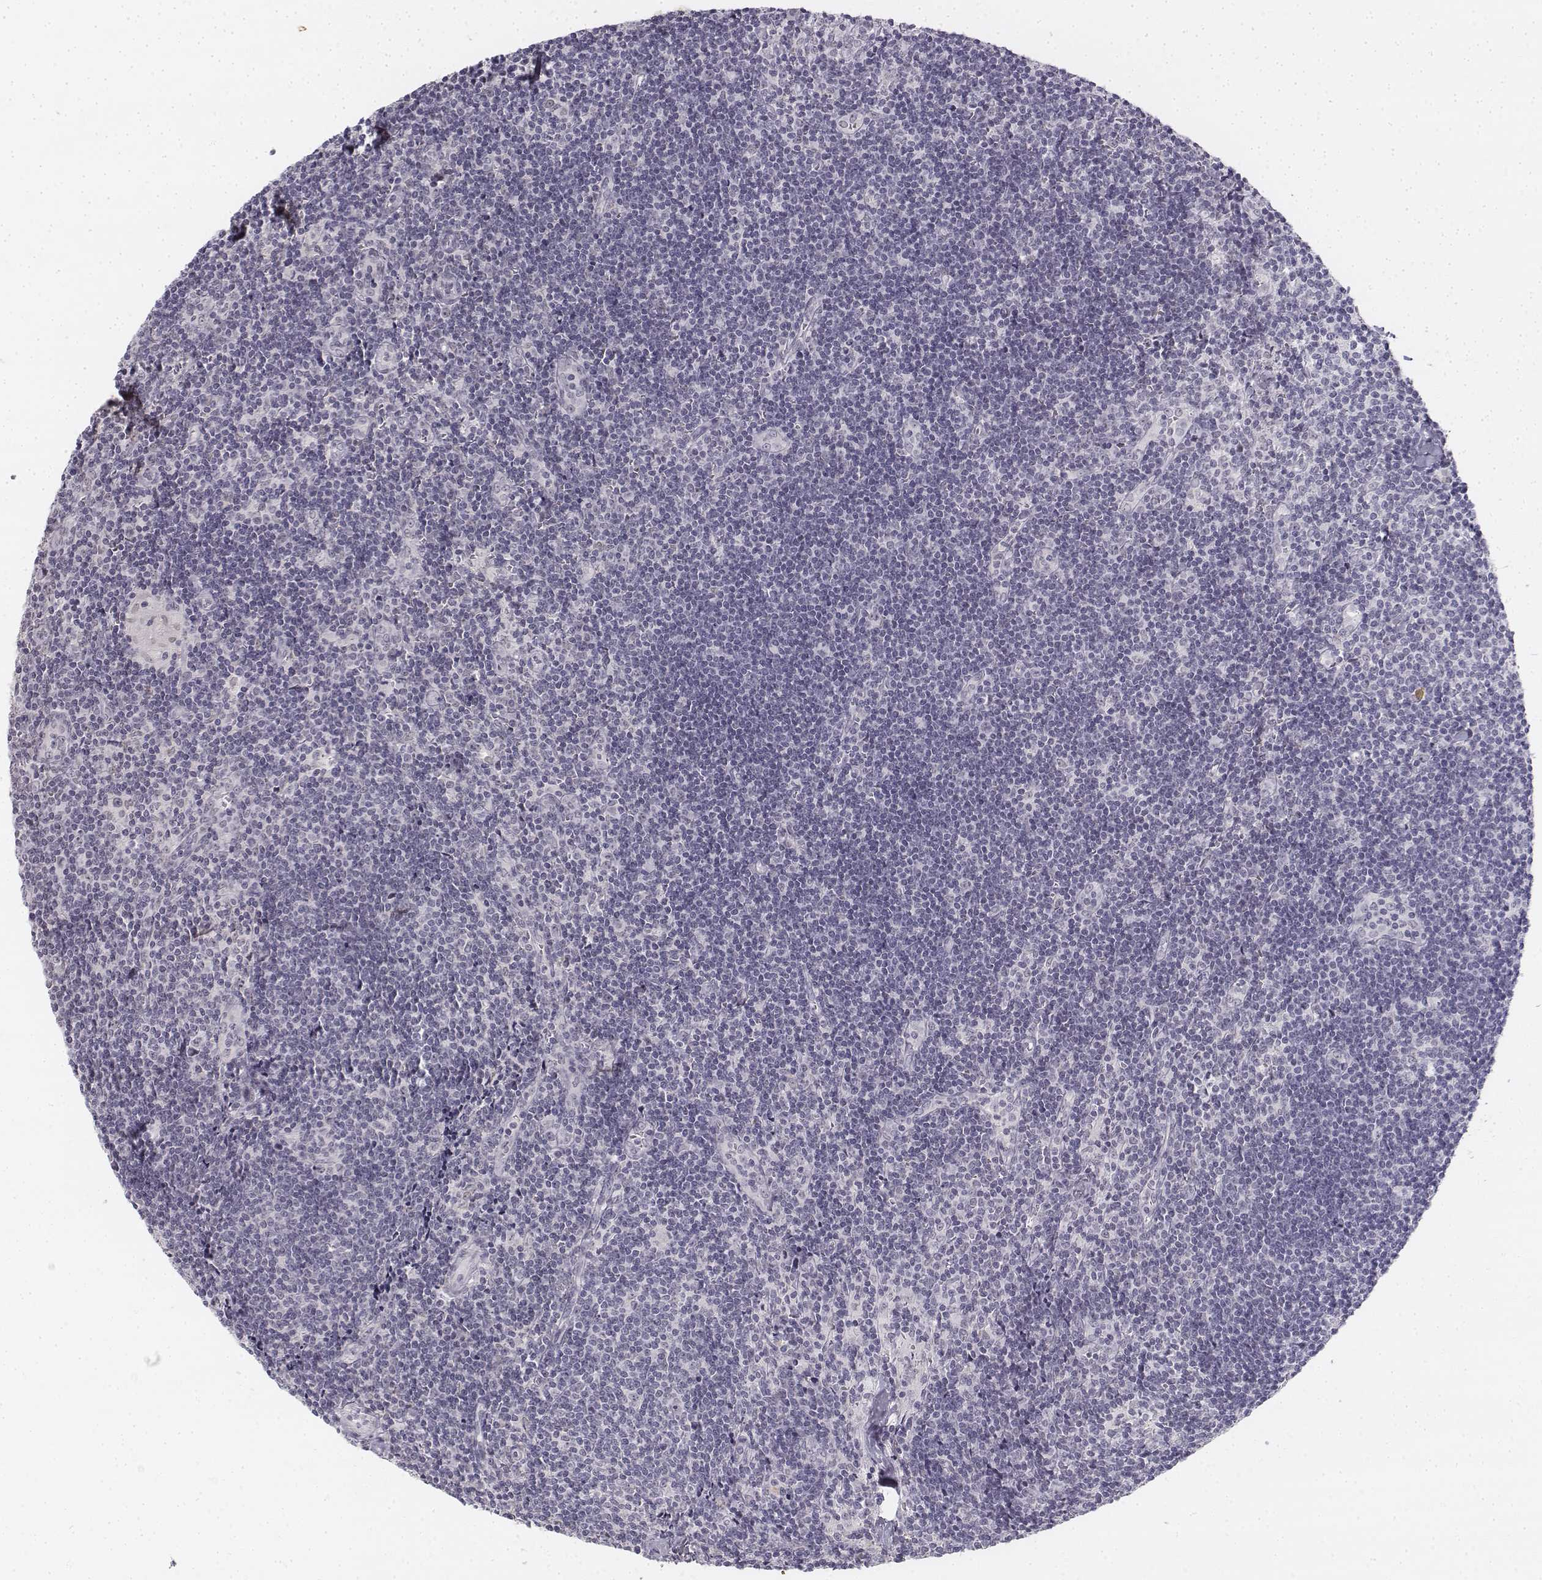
{"staining": {"intensity": "negative", "quantity": "none", "location": "none"}, "tissue": "lymph node", "cell_type": "Germinal center cells", "image_type": "normal", "snomed": [{"axis": "morphology", "description": "Normal tissue, NOS"}, {"axis": "topography", "description": "Lymph node"}], "caption": "The photomicrograph shows no significant expression in germinal center cells of lymph node. (Stains: DAB IHC with hematoxylin counter stain, Microscopy: brightfield microscopy at high magnification).", "gene": "KRT84", "patient": {"sex": "female", "age": 52}}